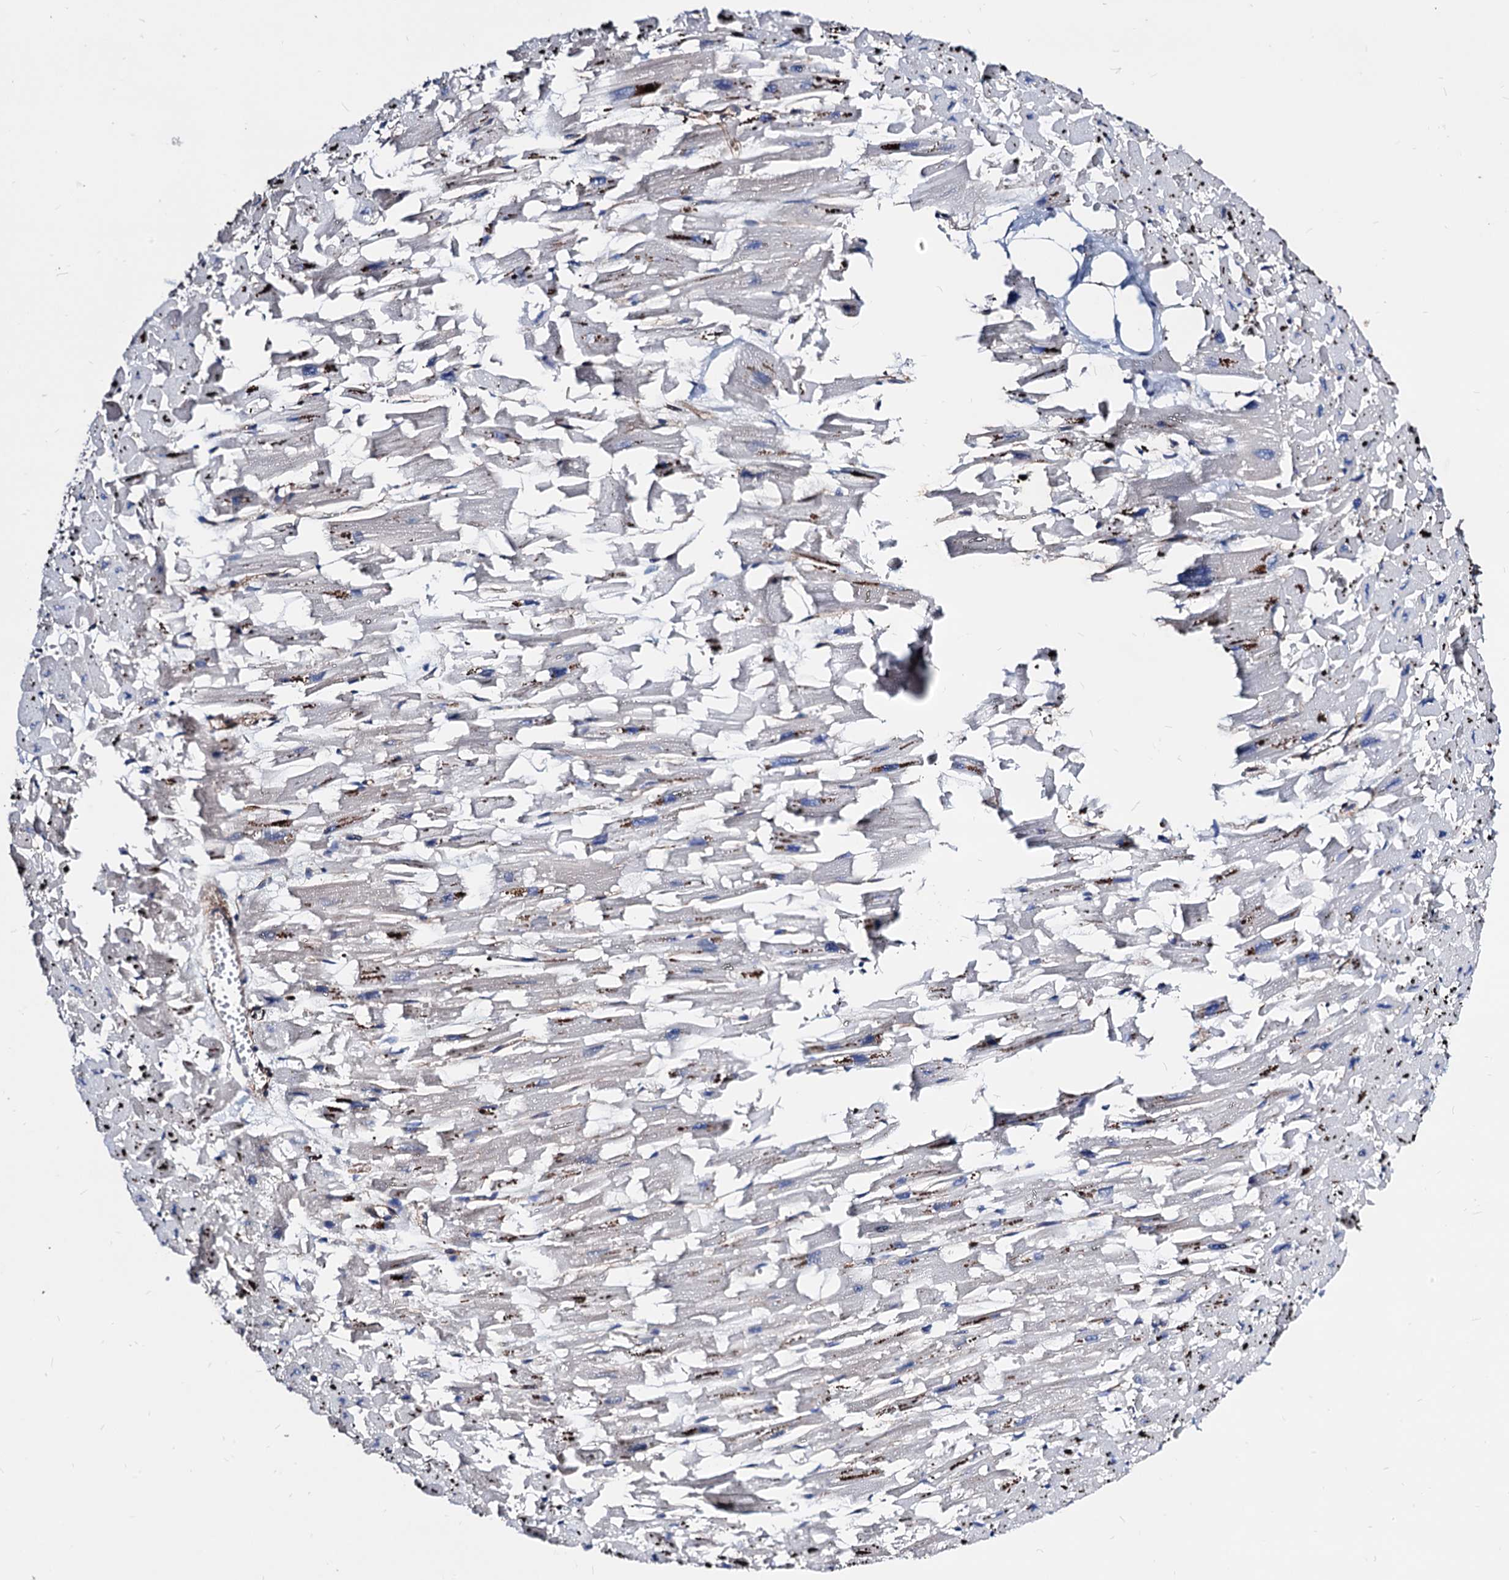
{"staining": {"intensity": "moderate", "quantity": "25%-75%", "location": "cytoplasmic/membranous"}, "tissue": "heart muscle", "cell_type": "Cardiomyocytes", "image_type": "normal", "snomed": [{"axis": "morphology", "description": "Normal tissue, NOS"}, {"axis": "topography", "description": "Heart"}], "caption": "The image exhibits immunohistochemical staining of normal heart muscle. There is moderate cytoplasmic/membranous expression is present in about 25%-75% of cardiomyocytes.", "gene": "WDR11", "patient": {"sex": "female", "age": 64}}